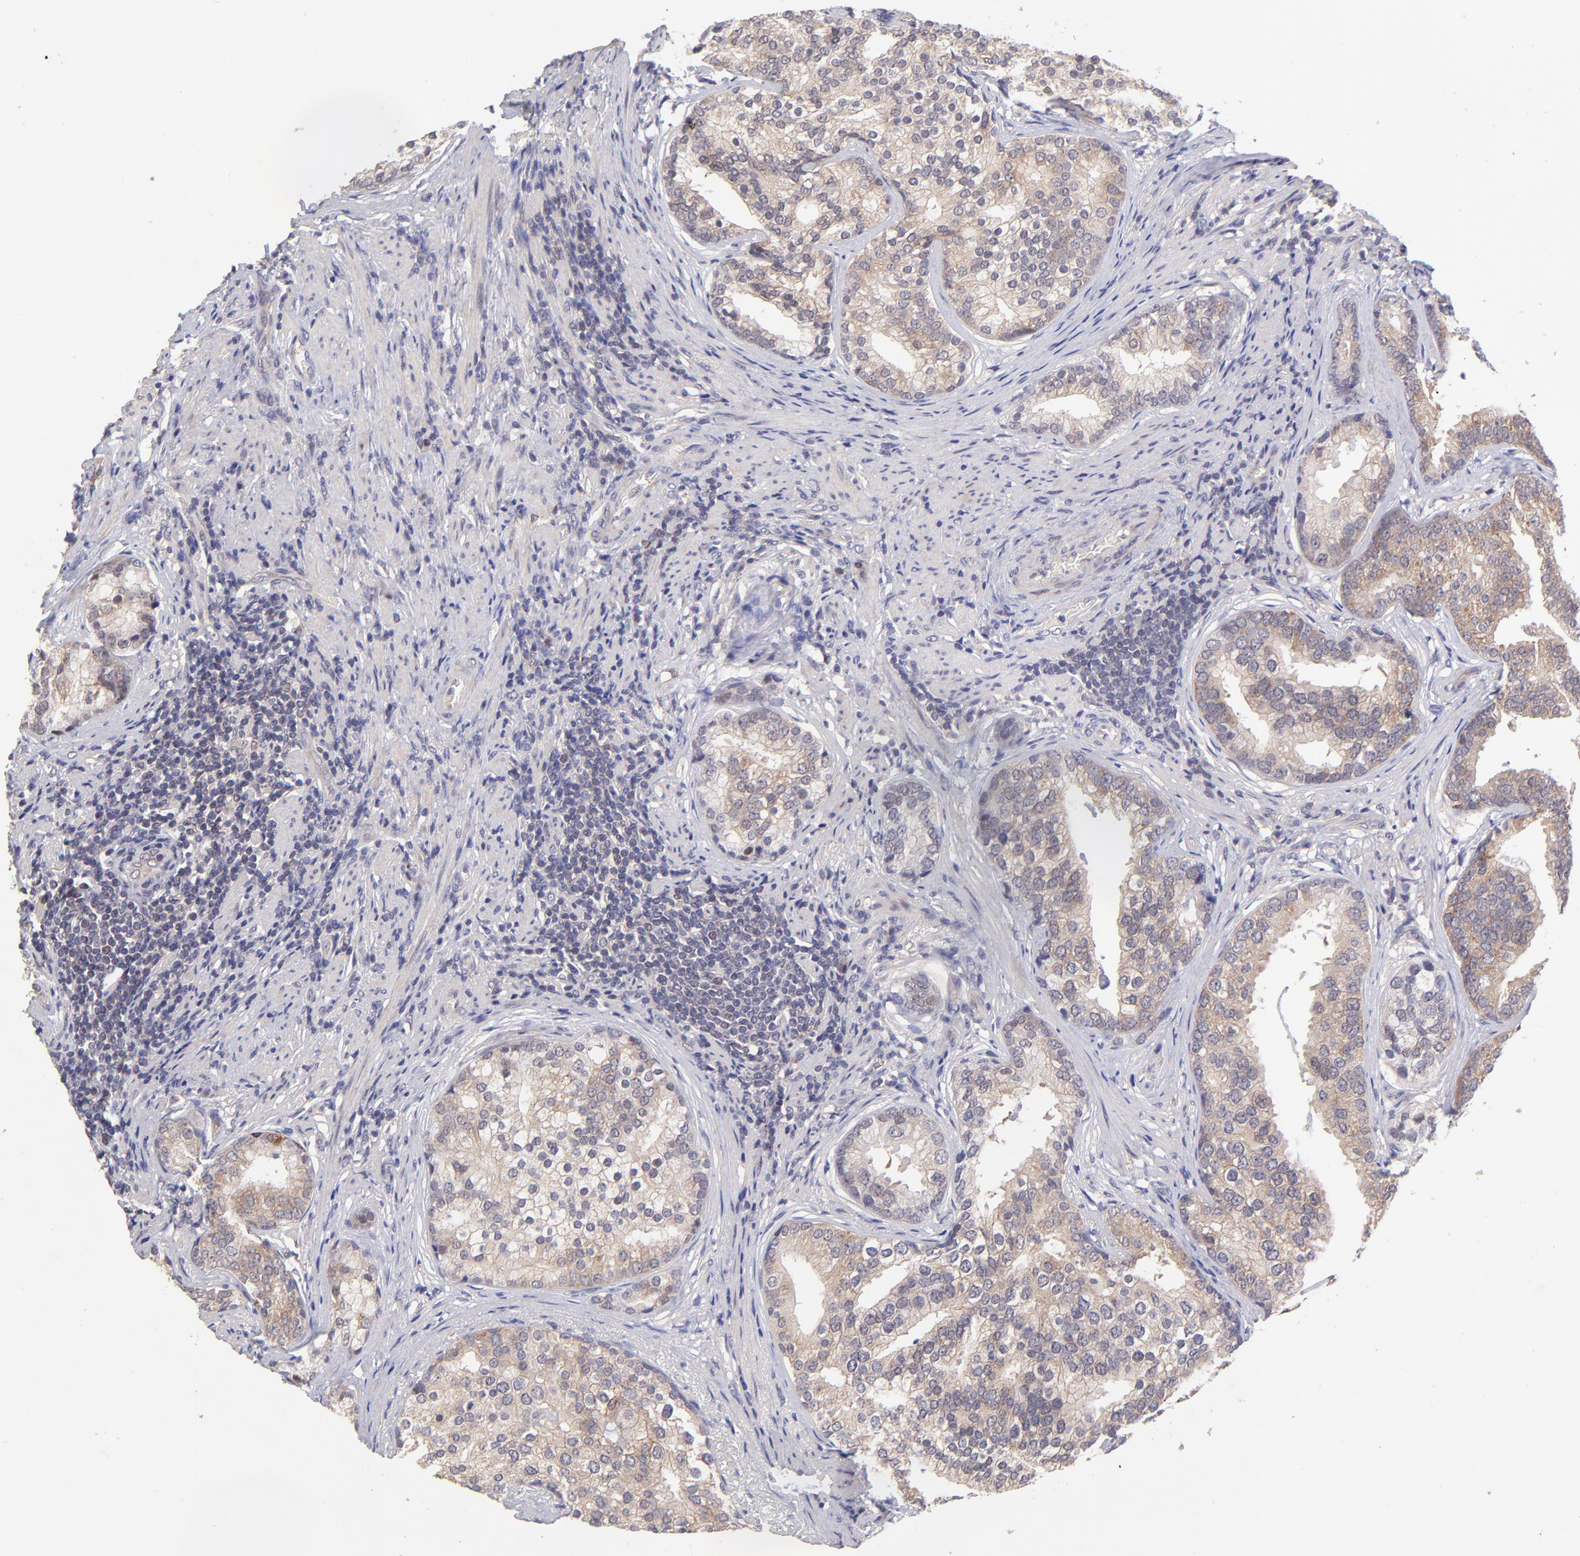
{"staining": {"intensity": "moderate", "quantity": ">75%", "location": "cytoplasmic/membranous"}, "tissue": "prostate cancer", "cell_type": "Tumor cells", "image_type": "cancer", "snomed": [{"axis": "morphology", "description": "Adenocarcinoma, Low grade"}, {"axis": "topography", "description": "Prostate"}], "caption": "A brown stain shows moderate cytoplasmic/membranous staining of a protein in human prostate low-grade adenocarcinoma tumor cells. (DAB (3,3'-diaminobenzidine) = brown stain, brightfield microscopy at high magnification).", "gene": "NSF", "patient": {"sex": "male", "age": 71}}